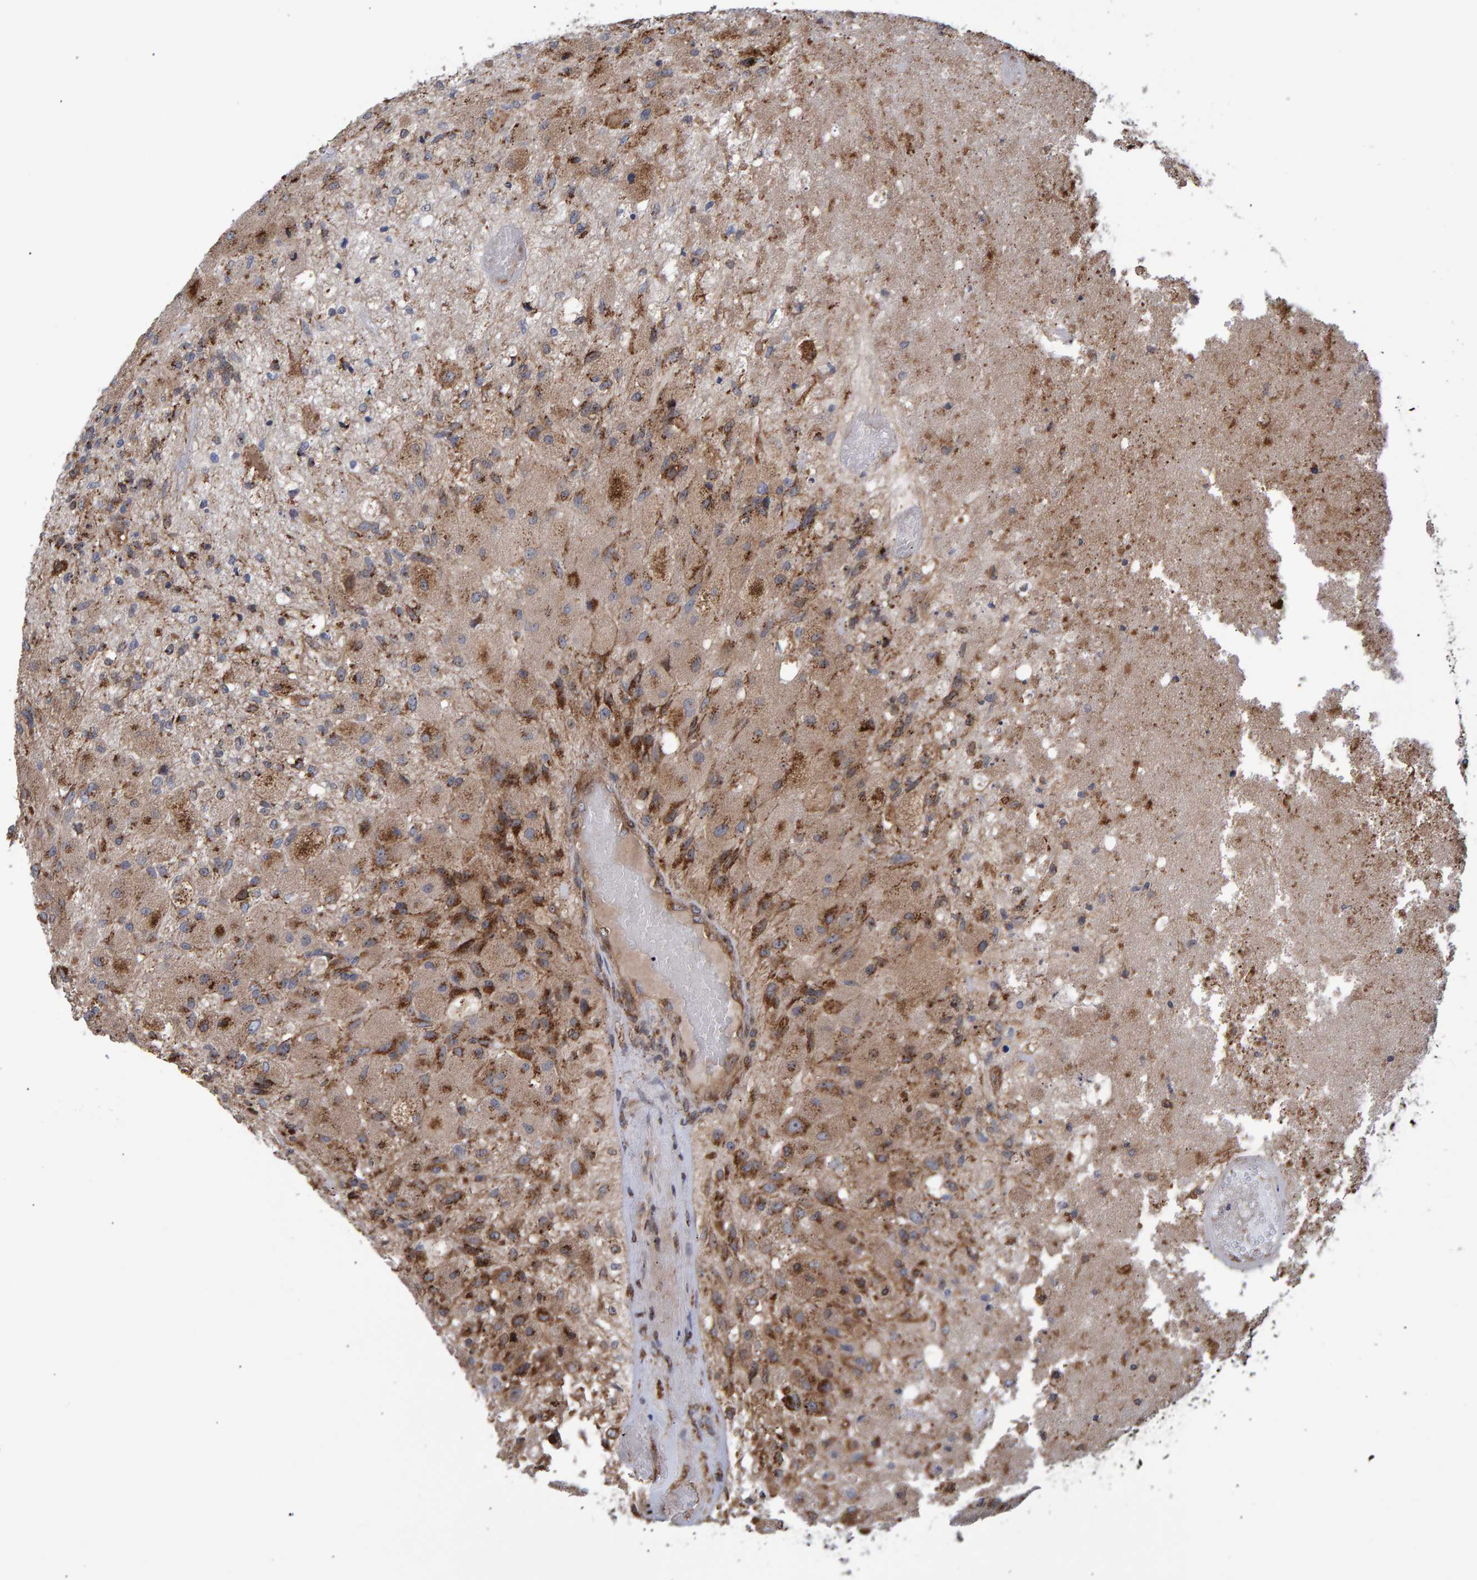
{"staining": {"intensity": "moderate", "quantity": ">75%", "location": "cytoplasmic/membranous"}, "tissue": "glioma", "cell_type": "Tumor cells", "image_type": "cancer", "snomed": [{"axis": "morphology", "description": "Normal tissue, NOS"}, {"axis": "morphology", "description": "Glioma, malignant, High grade"}, {"axis": "topography", "description": "Cerebral cortex"}], "caption": "Protein expression analysis of human malignant glioma (high-grade) reveals moderate cytoplasmic/membranous expression in about >75% of tumor cells.", "gene": "FAM117A", "patient": {"sex": "male", "age": 77}}